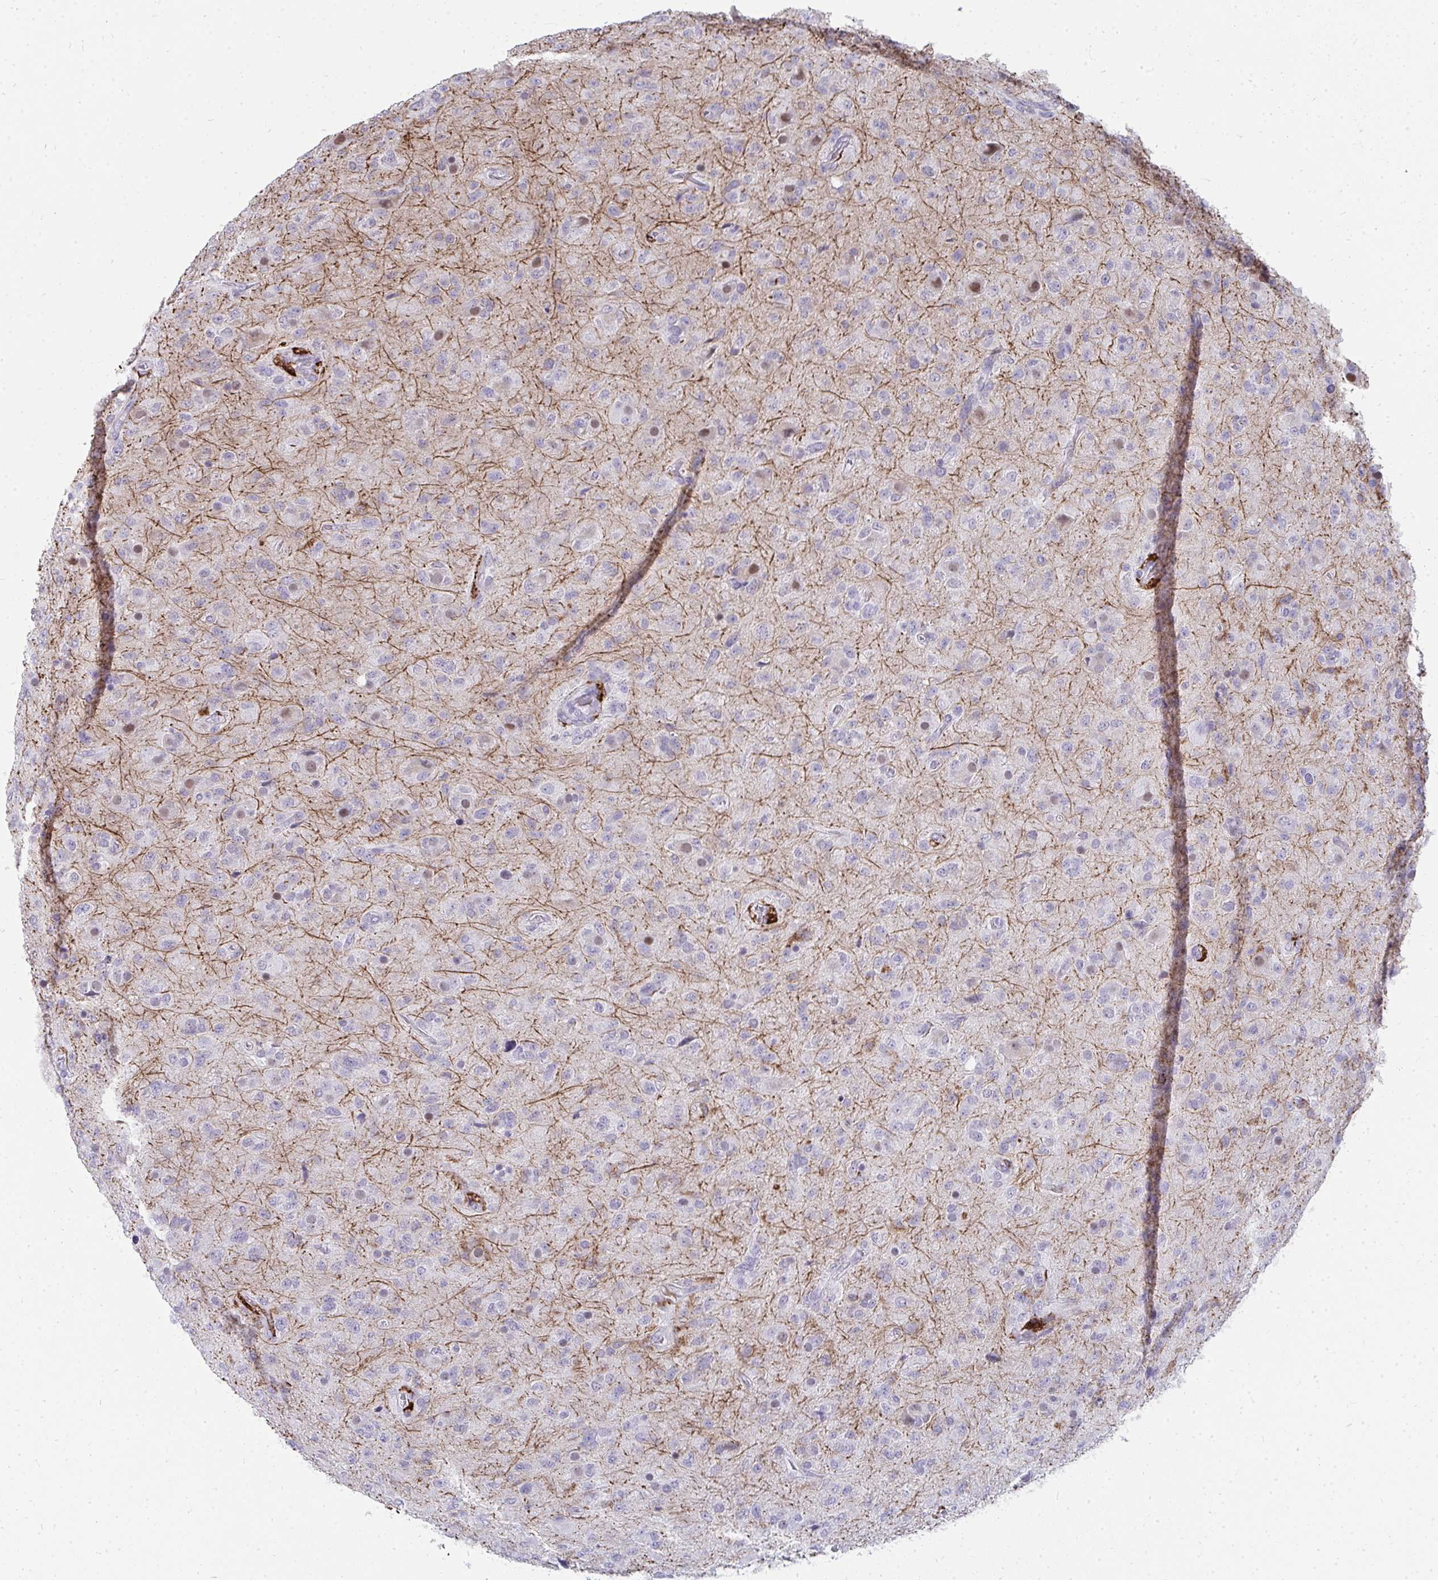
{"staining": {"intensity": "negative", "quantity": "none", "location": "none"}, "tissue": "glioma", "cell_type": "Tumor cells", "image_type": "cancer", "snomed": [{"axis": "morphology", "description": "Glioma, malignant, Low grade"}, {"axis": "topography", "description": "Brain"}], "caption": "High power microscopy histopathology image of an IHC image of glioma, revealing no significant expression in tumor cells.", "gene": "CD163", "patient": {"sex": "male", "age": 65}}